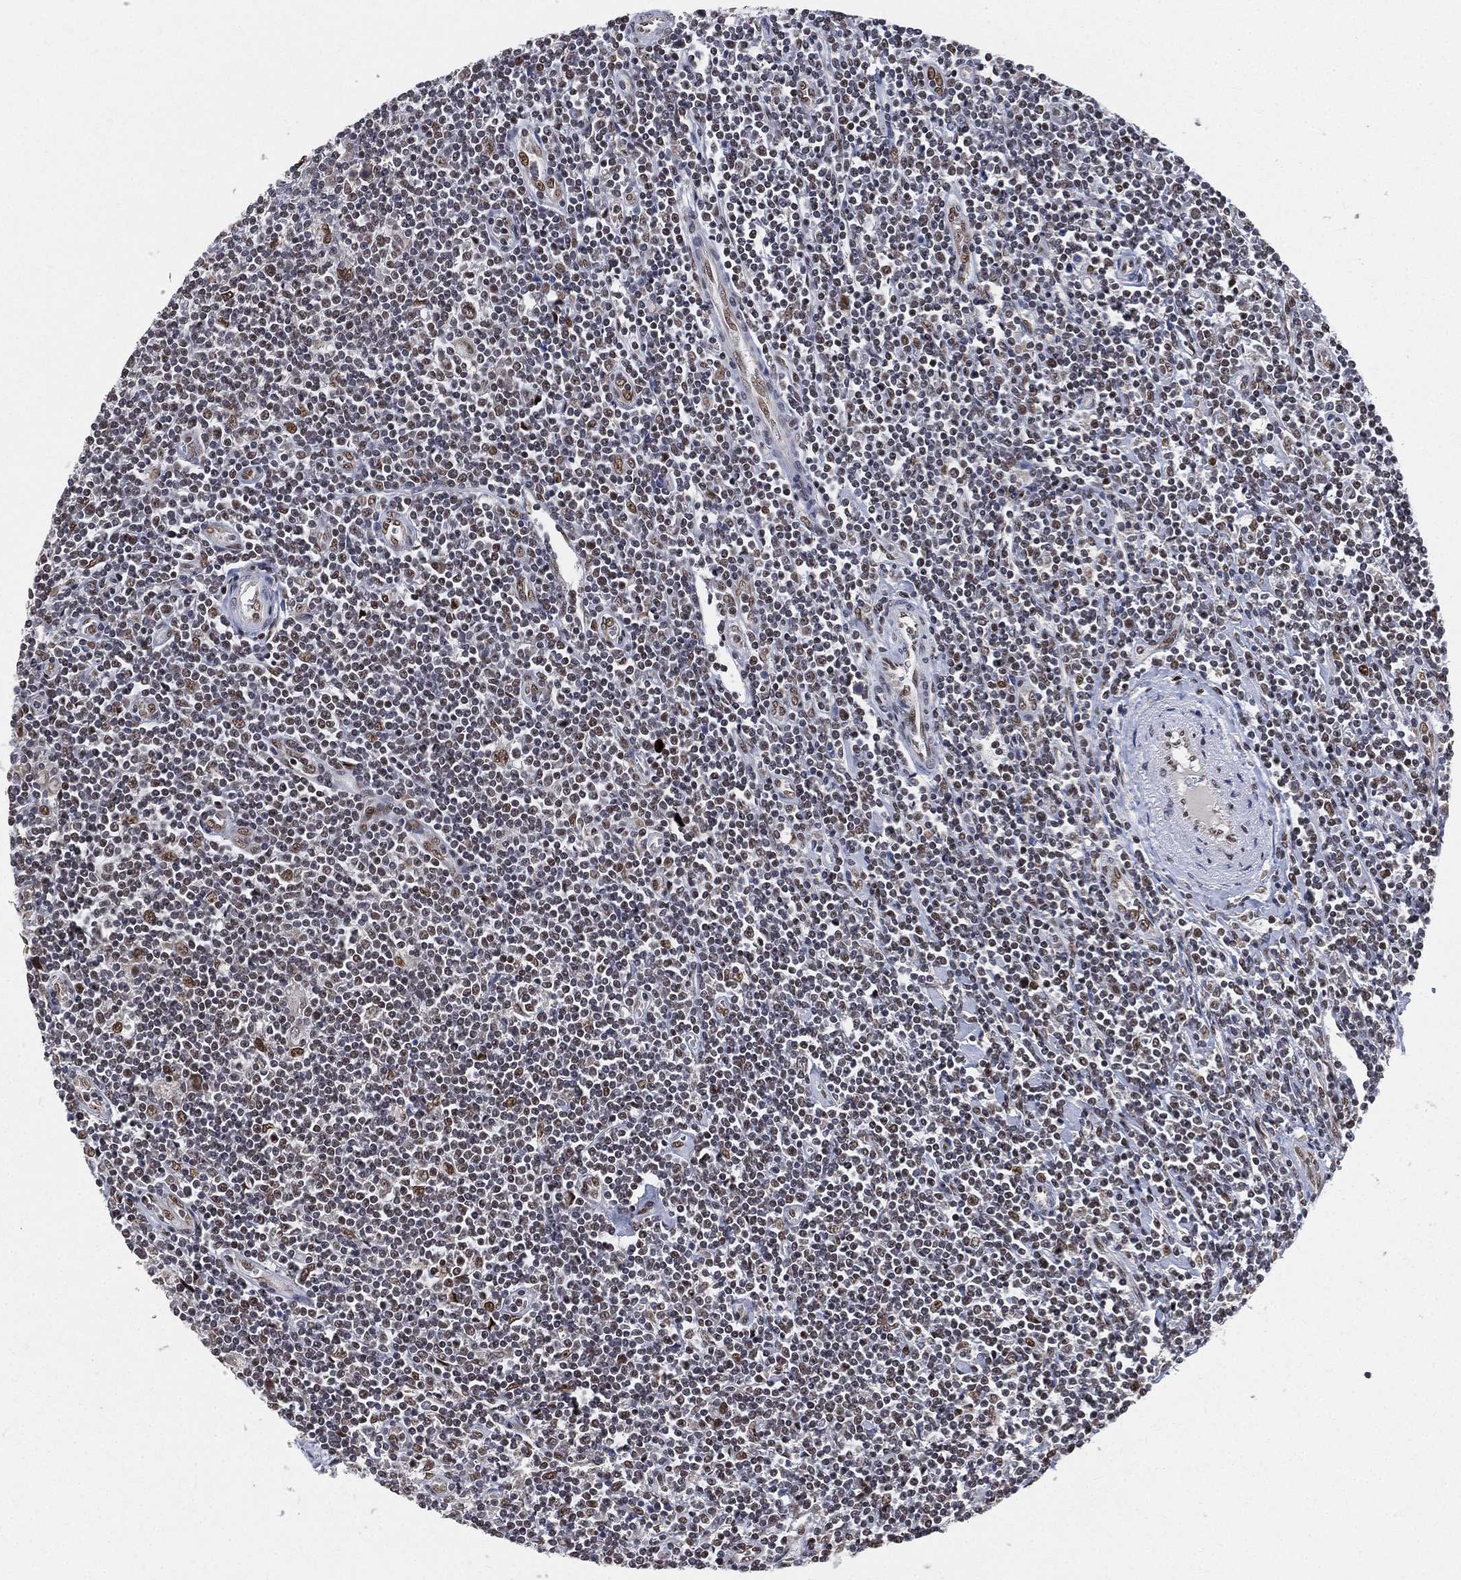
{"staining": {"intensity": "weak", "quantity": "25%-75%", "location": "nuclear"}, "tissue": "lymphoma", "cell_type": "Tumor cells", "image_type": "cancer", "snomed": [{"axis": "morphology", "description": "Hodgkin's disease, NOS"}, {"axis": "topography", "description": "Lymph node"}], "caption": "Lymphoma stained with a brown dye reveals weak nuclear positive positivity in about 25%-75% of tumor cells.", "gene": "YLPM1", "patient": {"sex": "male", "age": 40}}